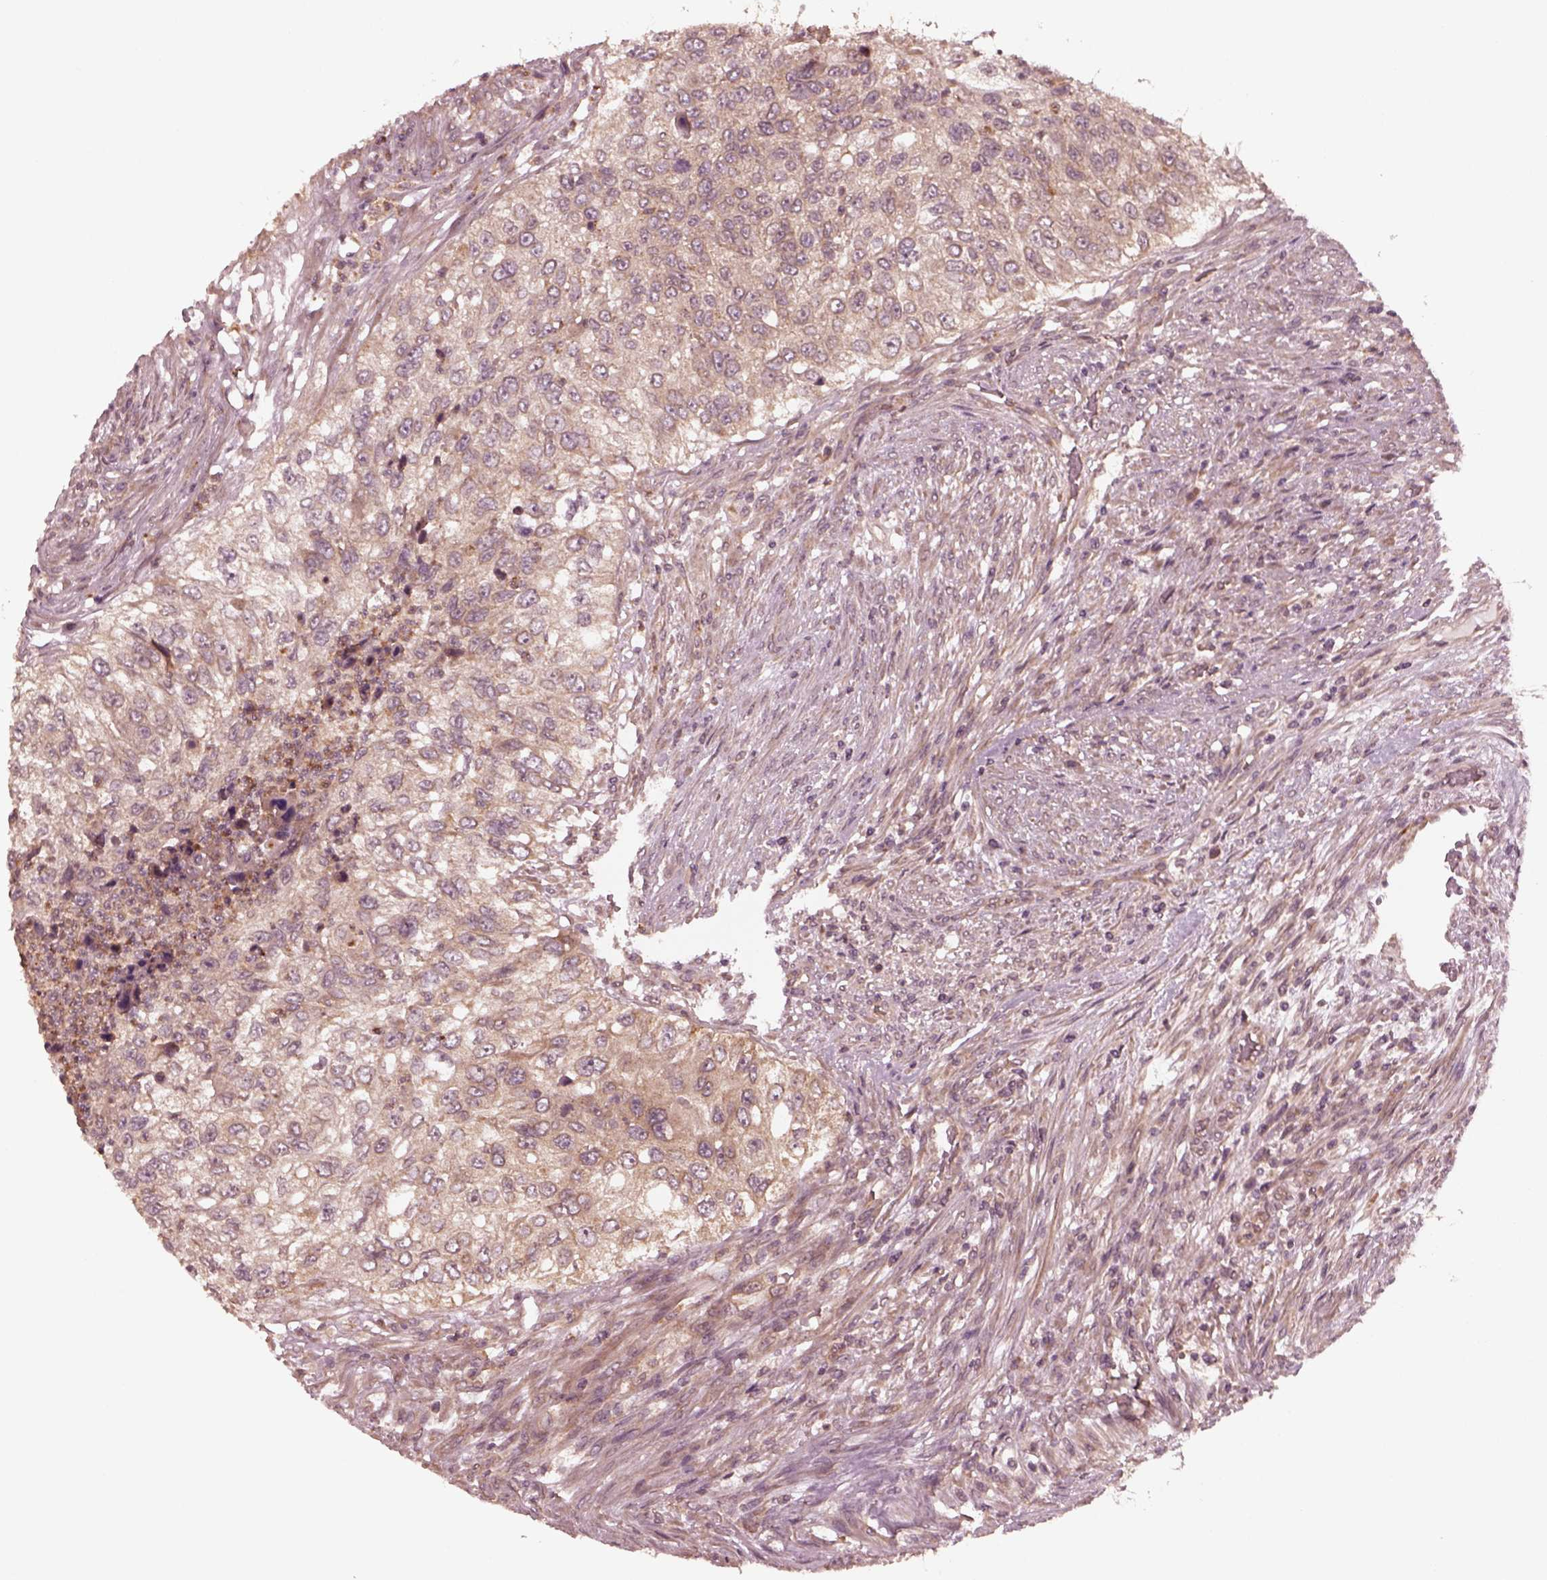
{"staining": {"intensity": "weak", "quantity": "25%-75%", "location": "cytoplasmic/membranous"}, "tissue": "urothelial cancer", "cell_type": "Tumor cells", "image_type": "cancer", "snomed": [{"axis": "morphology", "description": "Urothelial carcinoma, High grade"}, {"axis": "topography", "description": "Urinary bladder"}], "caption": "There is low levels of weak cytoplasmic/membranous positivity in tumor cells of high-grade urothelial carcinoma, as demonstrated by immunohistochemical staining (brown color).", "gene": "FAF2", "patient": {"sex": "female", "age": 60}}